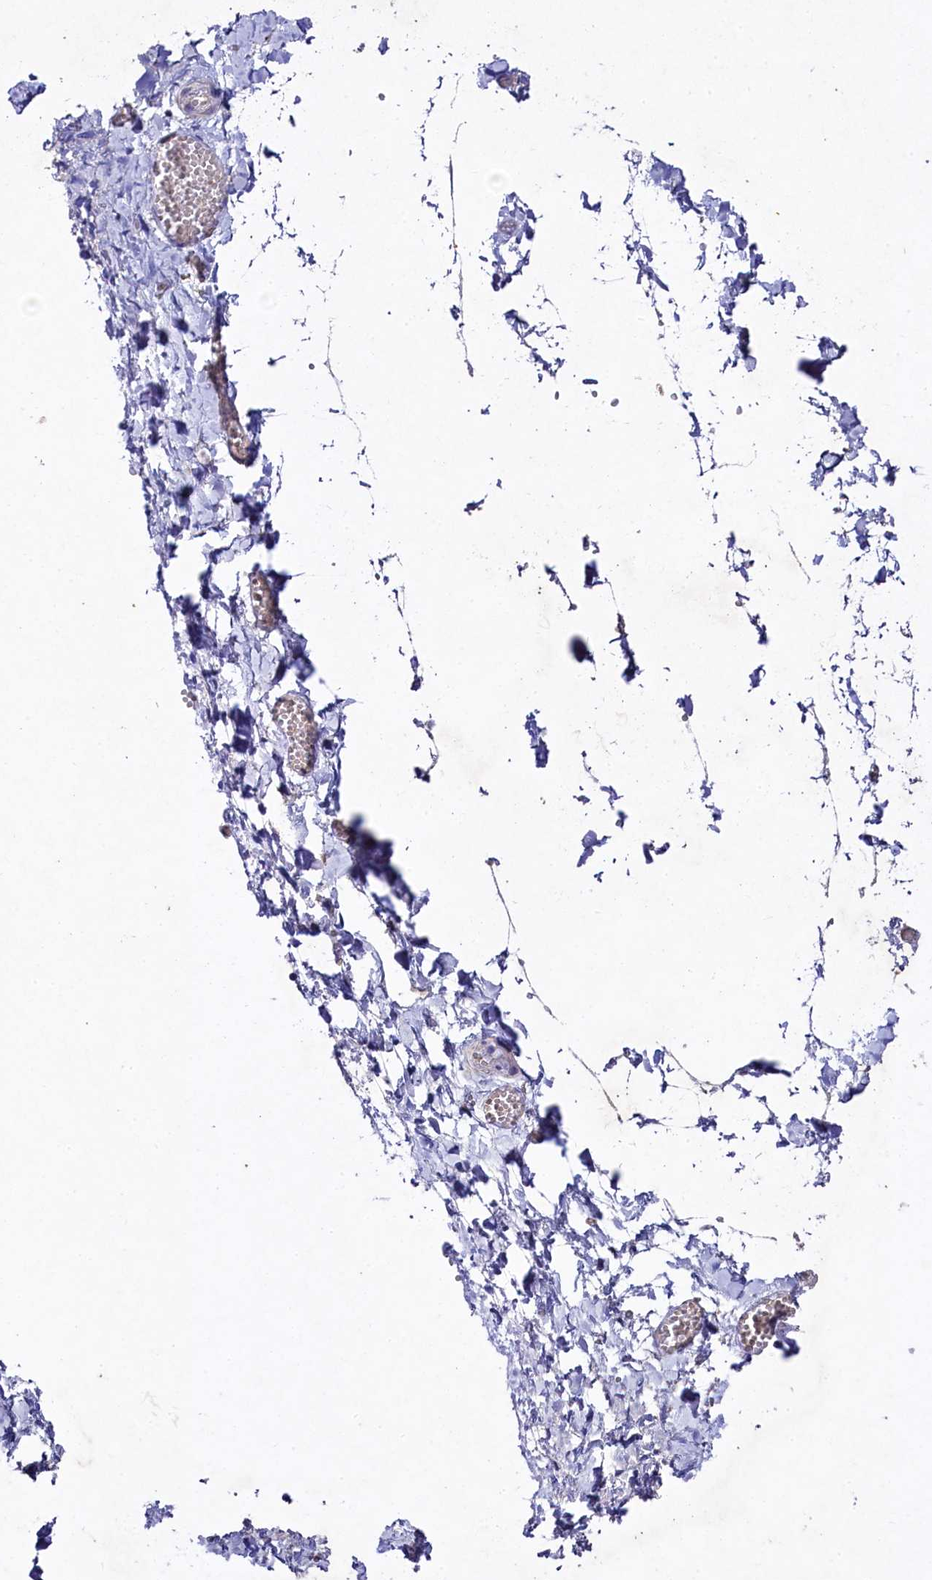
{"staining": {"intensity": "negative", "quantity": "none", "location": "none"}, "tissue": "adipose tissue", "cell_type": "Adipocytes", "image_type": "normal", "snomed": [{"axis": "morphology", "description": "Normal tissue, NOS"}, {"axis": "topography", "description": "Gallbladder"}, {"axis": "topography", "description": "Peripheral nerve tissue"}], "caption": "DAB immunohistochemical staining of unremarkable human adipose tissue exhibits no significant staining in adipocytes.", "gene": "TGDS", "patient": {"sex": "male", "age": 38}}